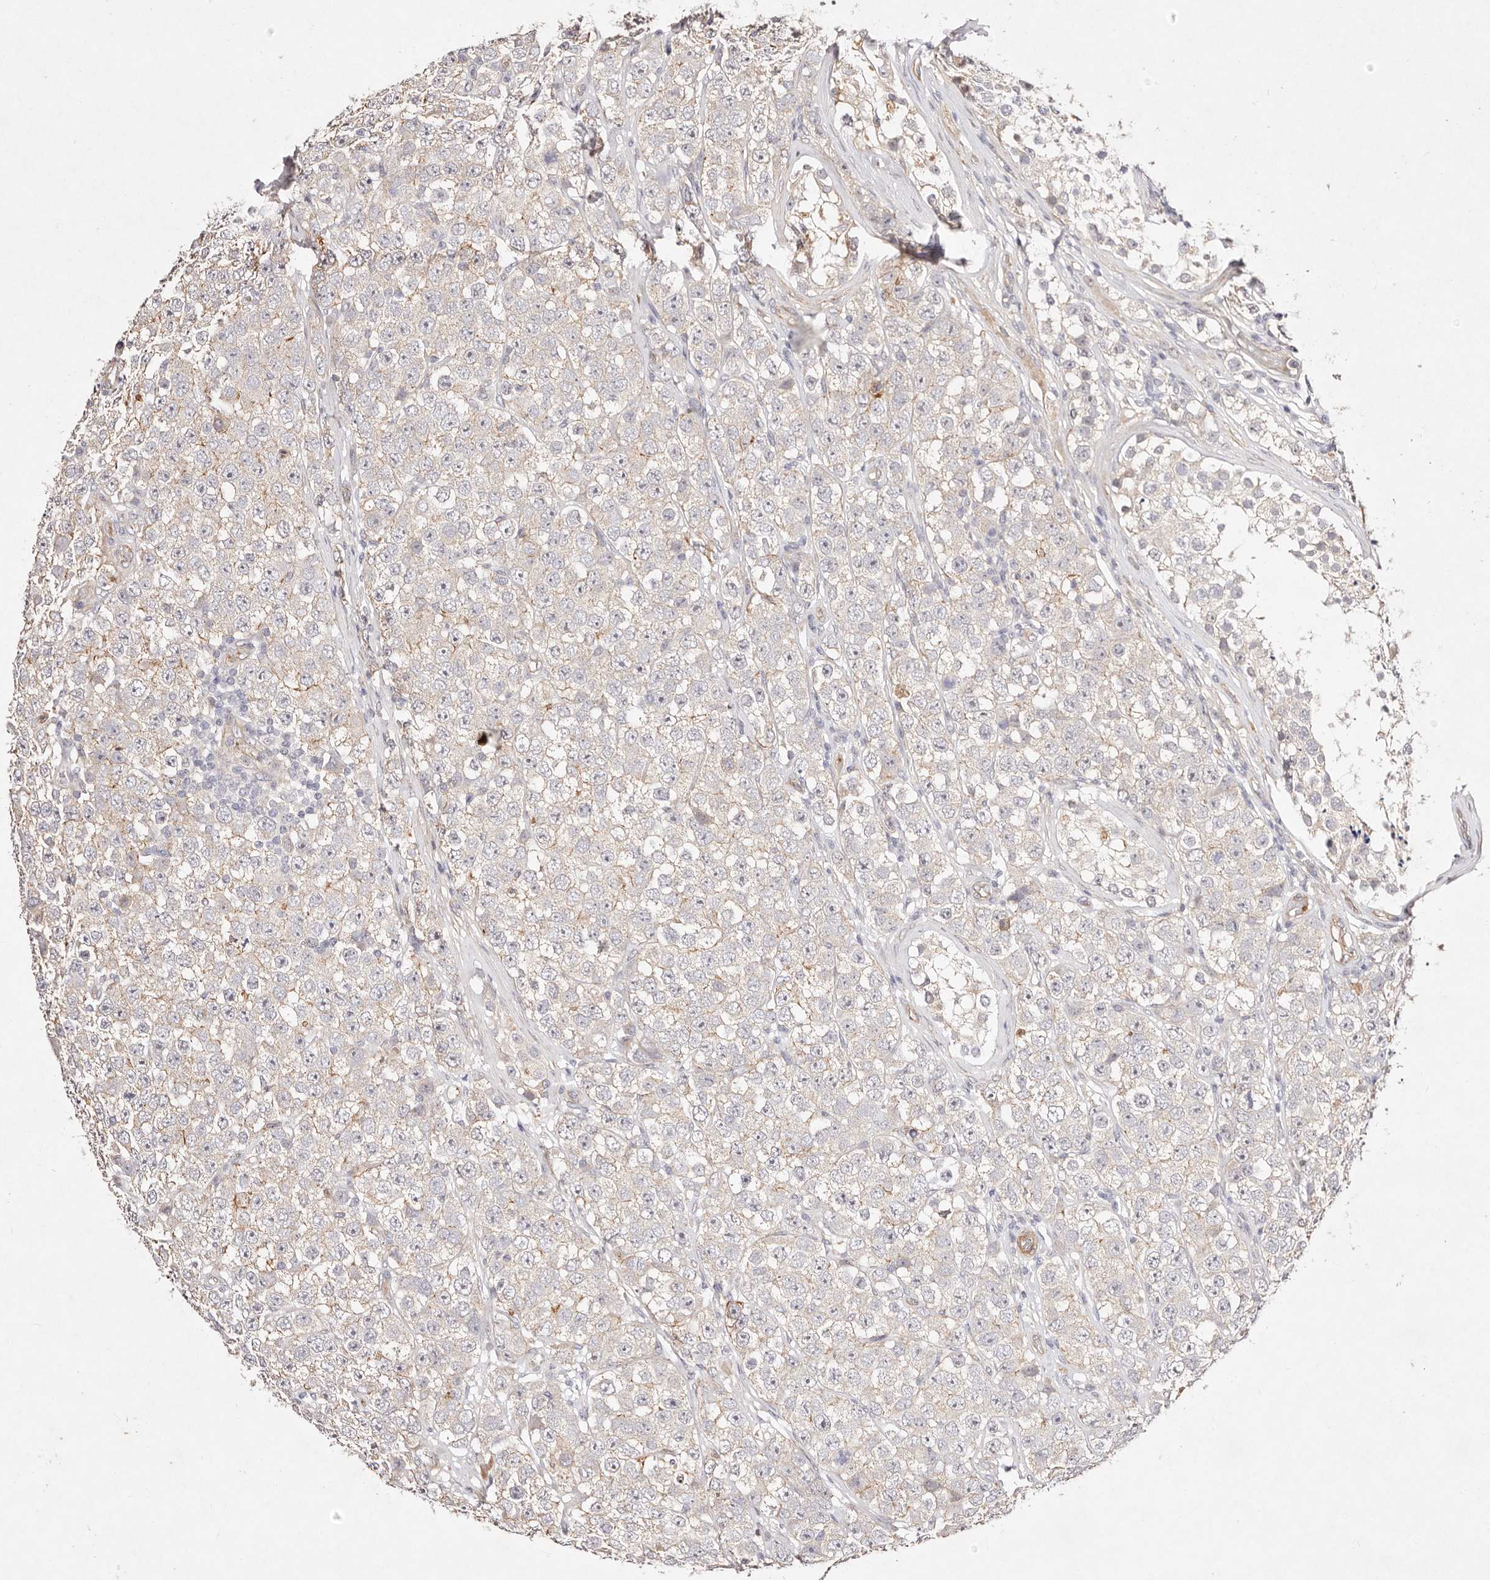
{"staining": {"intensity": "negative", "quantity": "none", "location": "none"}, "tissue": "testis cancer", "cell_type": "Tumor cells", "image_type": "cancer", "snomed": [{"axis": "morphology", "description": "Seminoma, NOS"}, {"axis": "topography", "description": "Testis"}], "caption": "This is an immunohistochemistry (IHC) histopathology image of testis seminoma. There is no staining in tumor cells.", "gene": "MTMR11", "patient": {"sex": "male", "age": 28}}